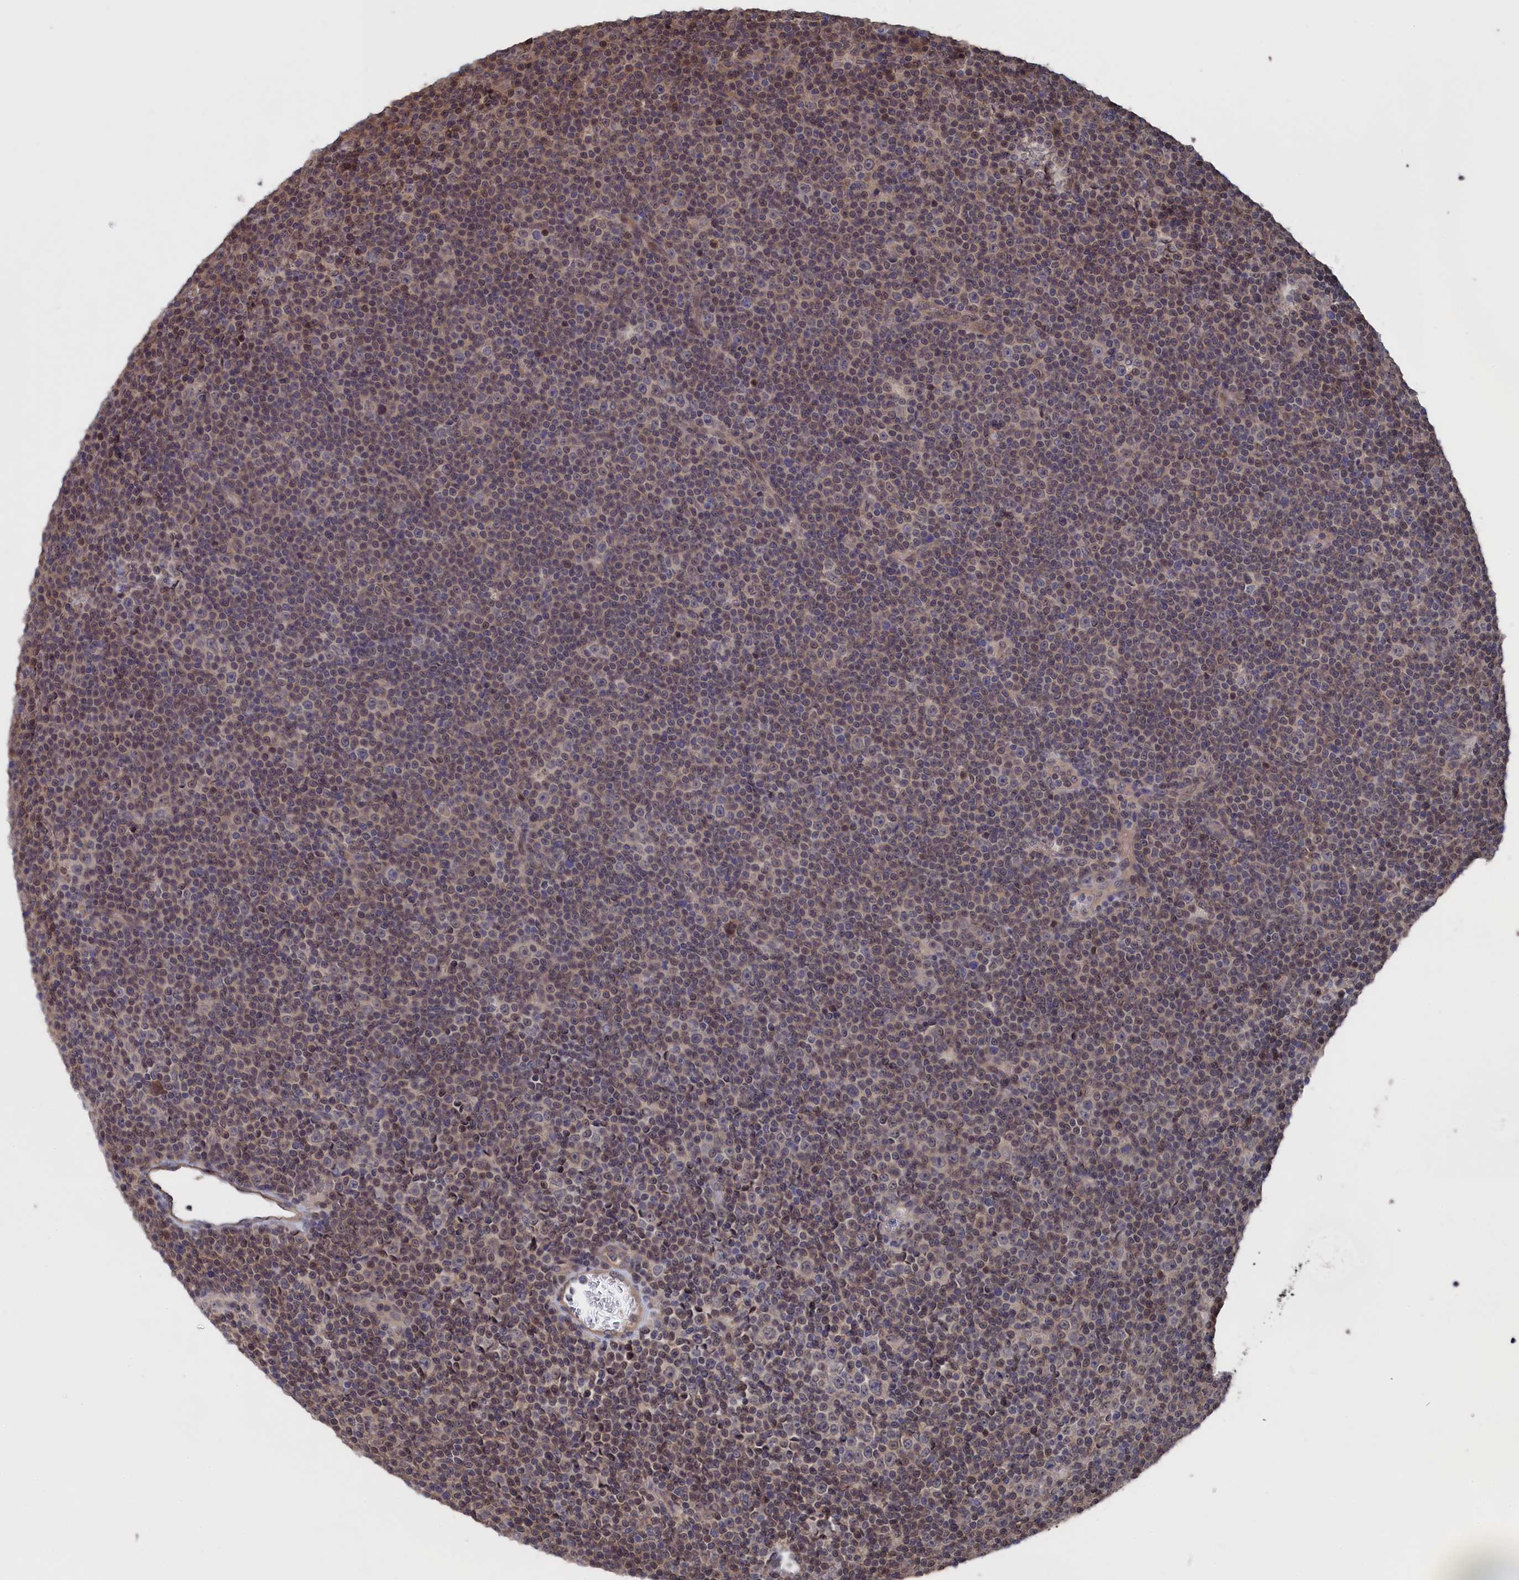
{"staining": {"intensity": "weak", "quantity": "25%-75%", "location": "nuclear"}, "tissue": "lymphoma", "cell_type": "Tumor cells", "image_type": "cancer", "snomed": [{"axis": "morphology", "description": "Malignant lymphoma, non-Hodgkin's type, Low grade"}, {"axis": "topography", "description": "Lymph node"}], "caption": "IHC of human lymphoma reveals low levels of weak nuclear staining in approximately 25%-75% of tumor cells.", "gene": "NUTF2", "patient": {"sex": "female", "age": 67}}